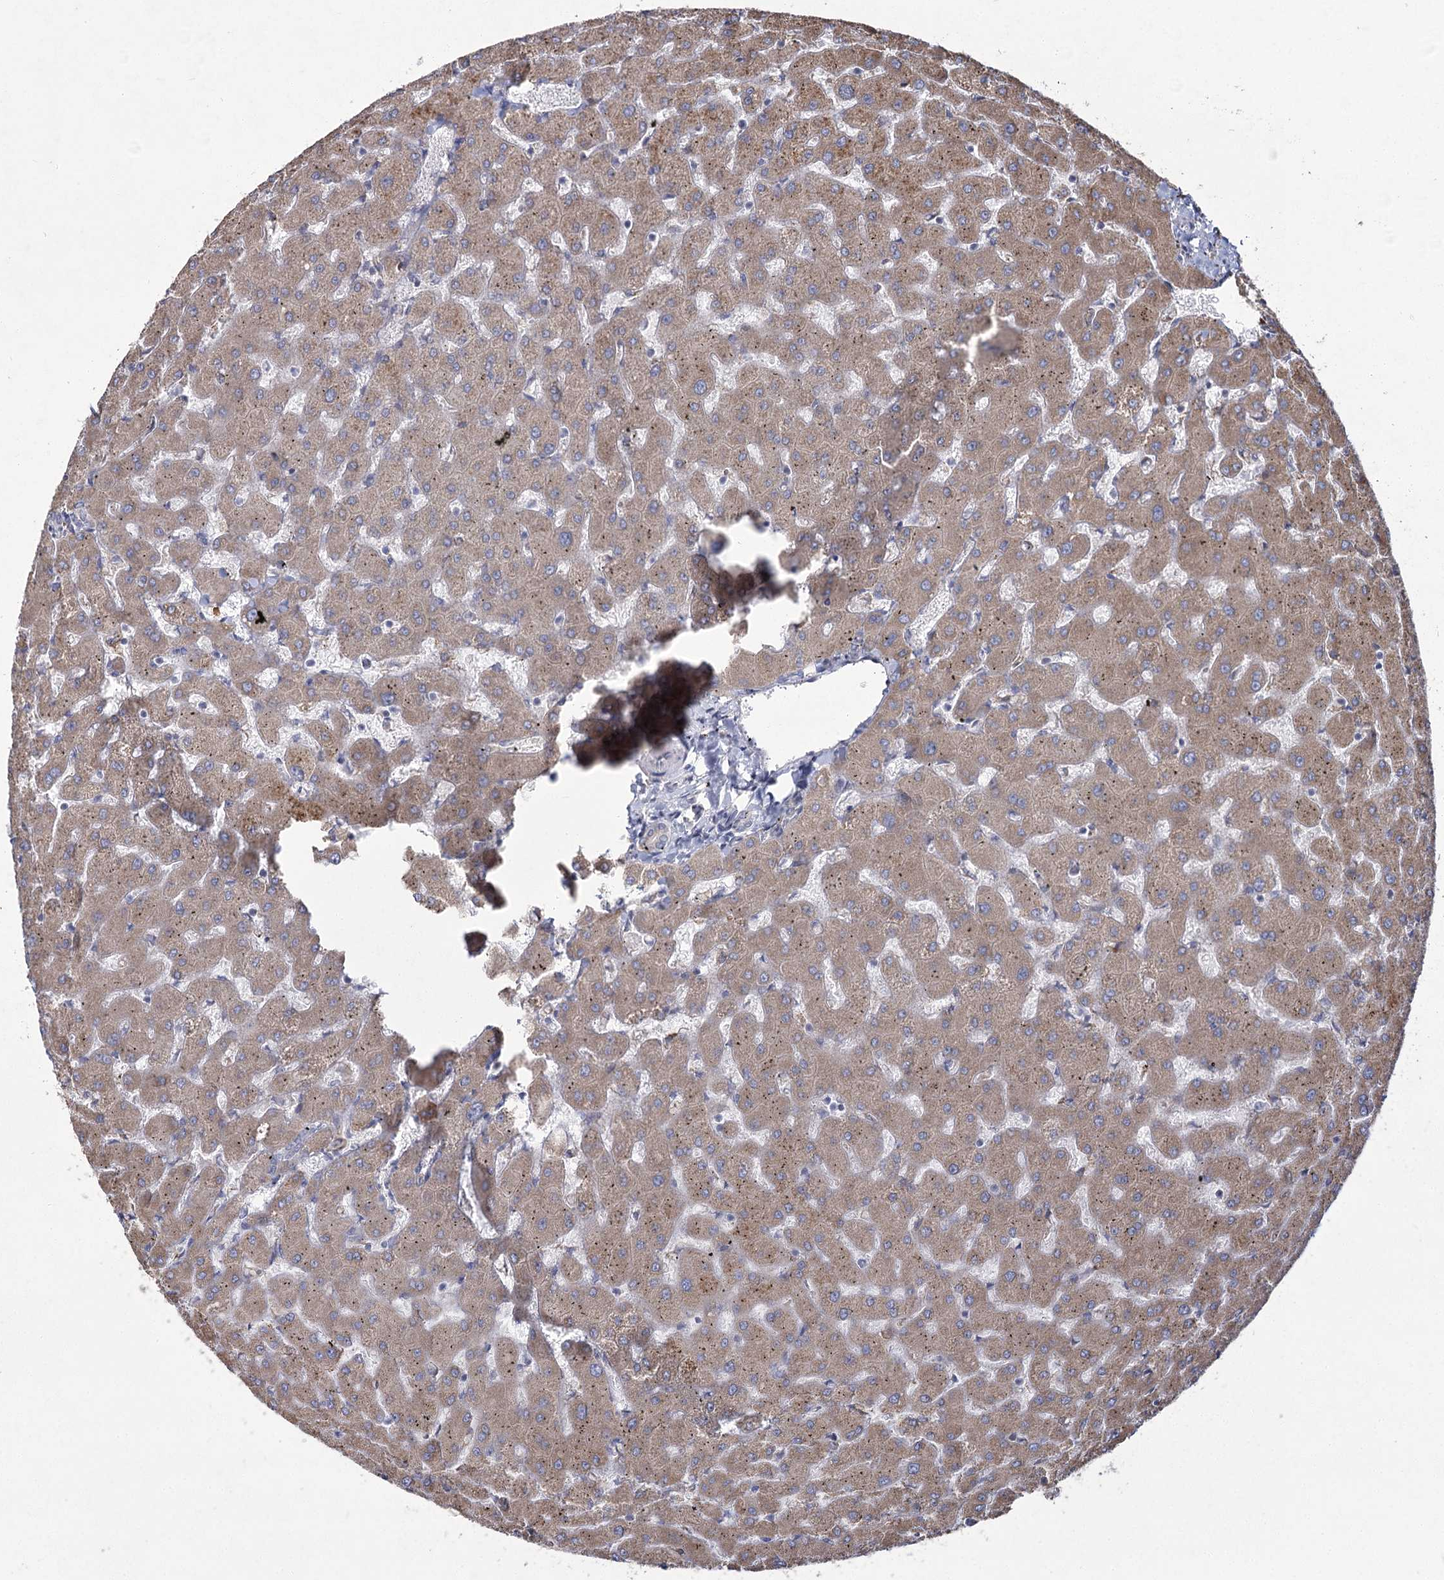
{"staining": {"intensity": "negative", "quantity": "none", "location": "none"}, "tissue": "liver", "cell_type": "Cholangiocytes", "image_type": "normal", "snomed": [{"axis": "morphology", "description": "Normal tissue, NOS"}, {"axis": "topography", "description": "Liver"}], "caption": "A micrograph of liver stained for a protein displays no brown staining in cholangiocytes. (DAB IHC with hematoxylin counter stain).", "gene": "NHLRC2", "patient": {"sex": "female", "age": 63}}